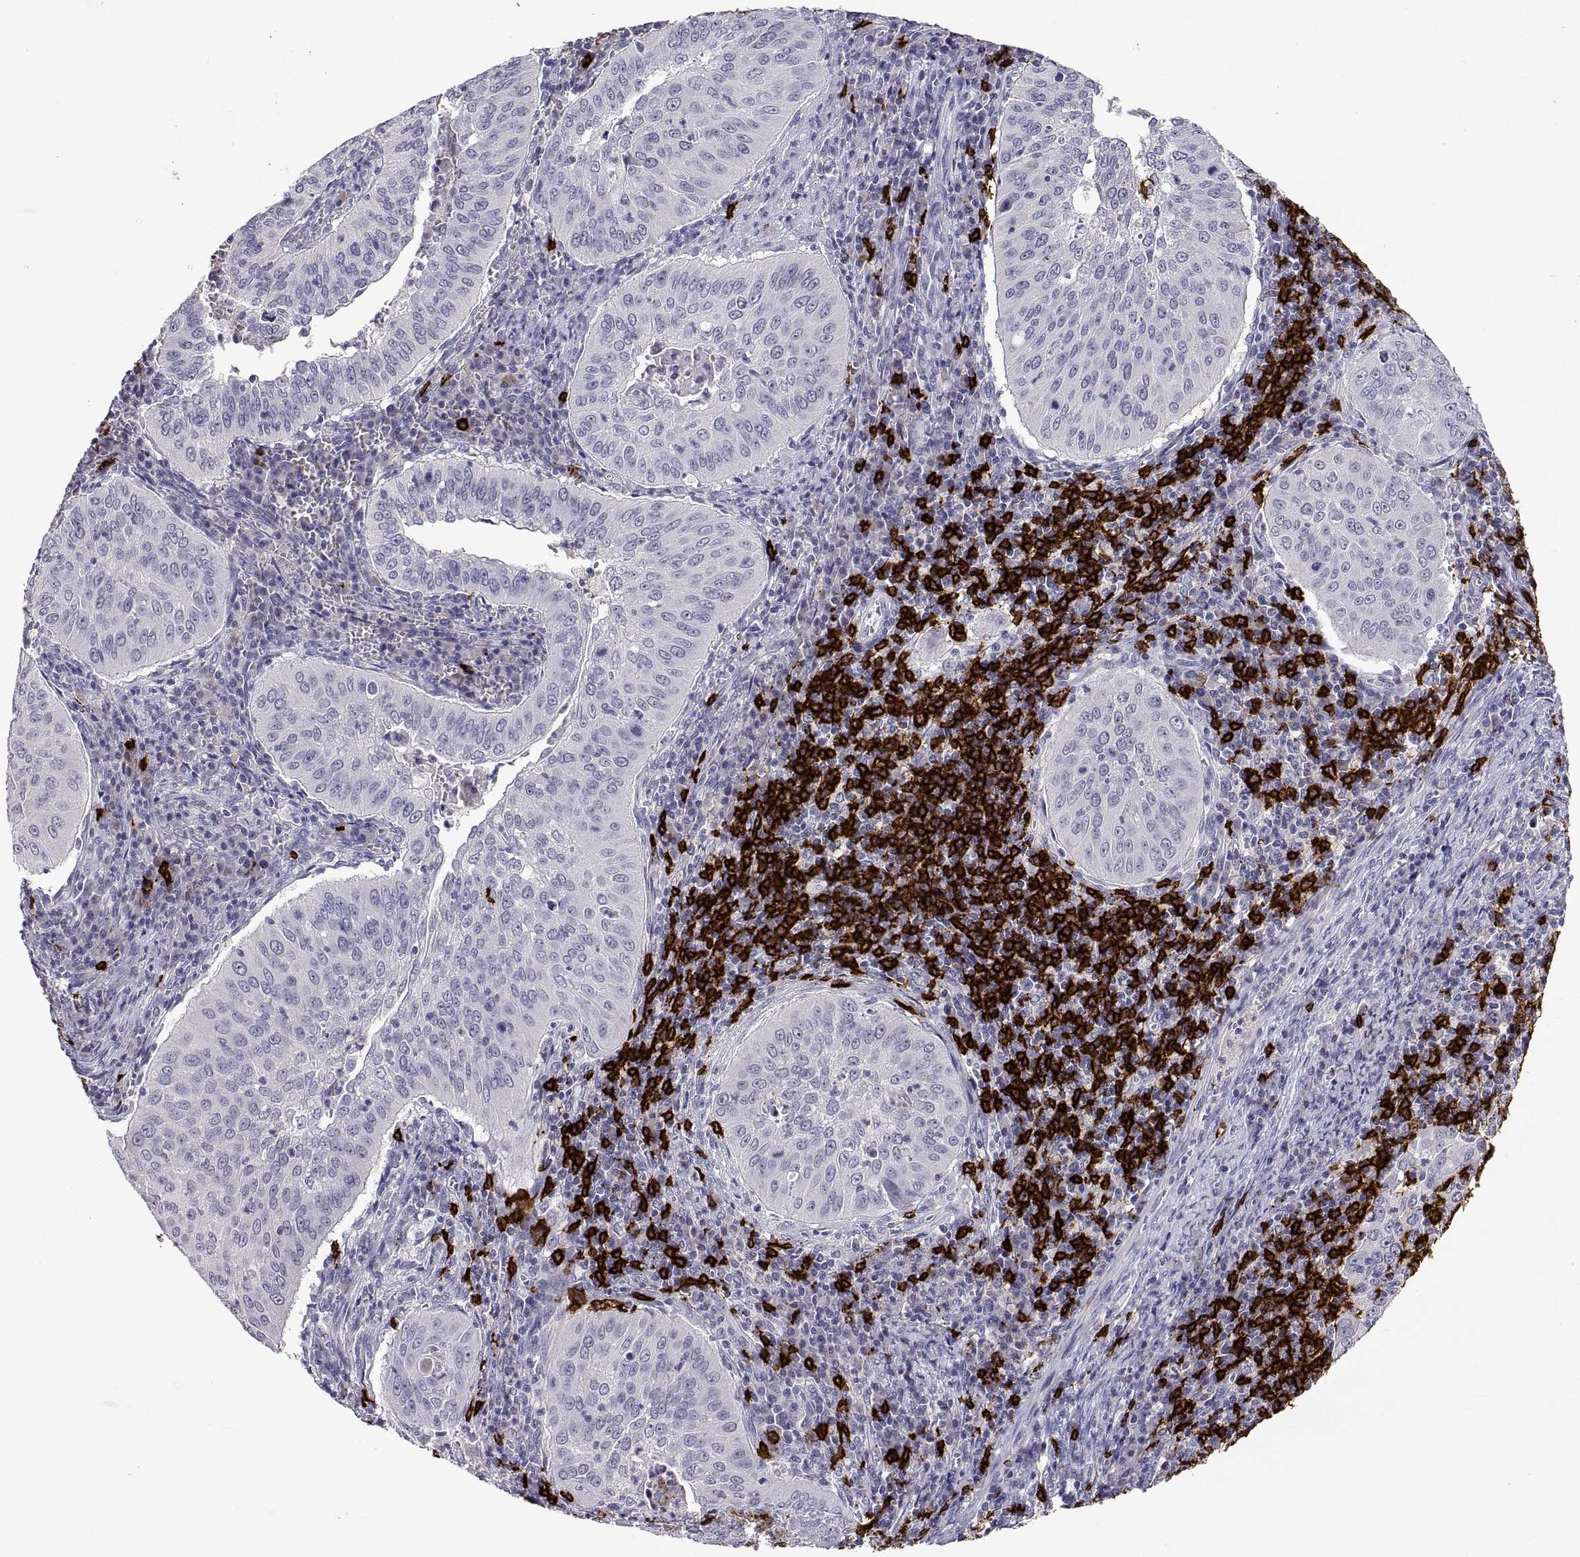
{"staining": {"intensity": "negative", "quantity": "none", "location": "none"}, "tissue": "cervical cancer", "cell_type": "Tumor cells", "image_type": "cancer", "snomed": [{"axis": "morphology", "description": "Squamous cell carcinoma, NOS"}, {"axis": "topography", "description": "Cervix"}], "caption": "An immunohistochemistry histopathology image of cervical cancer (squamous cell carcinoma) is shown. There is no staining in tumor cells of cervical cancer (squamous cell carcinoma).", "gene": "MS4A1", "patient": {"sex": "female", "age": 39}}